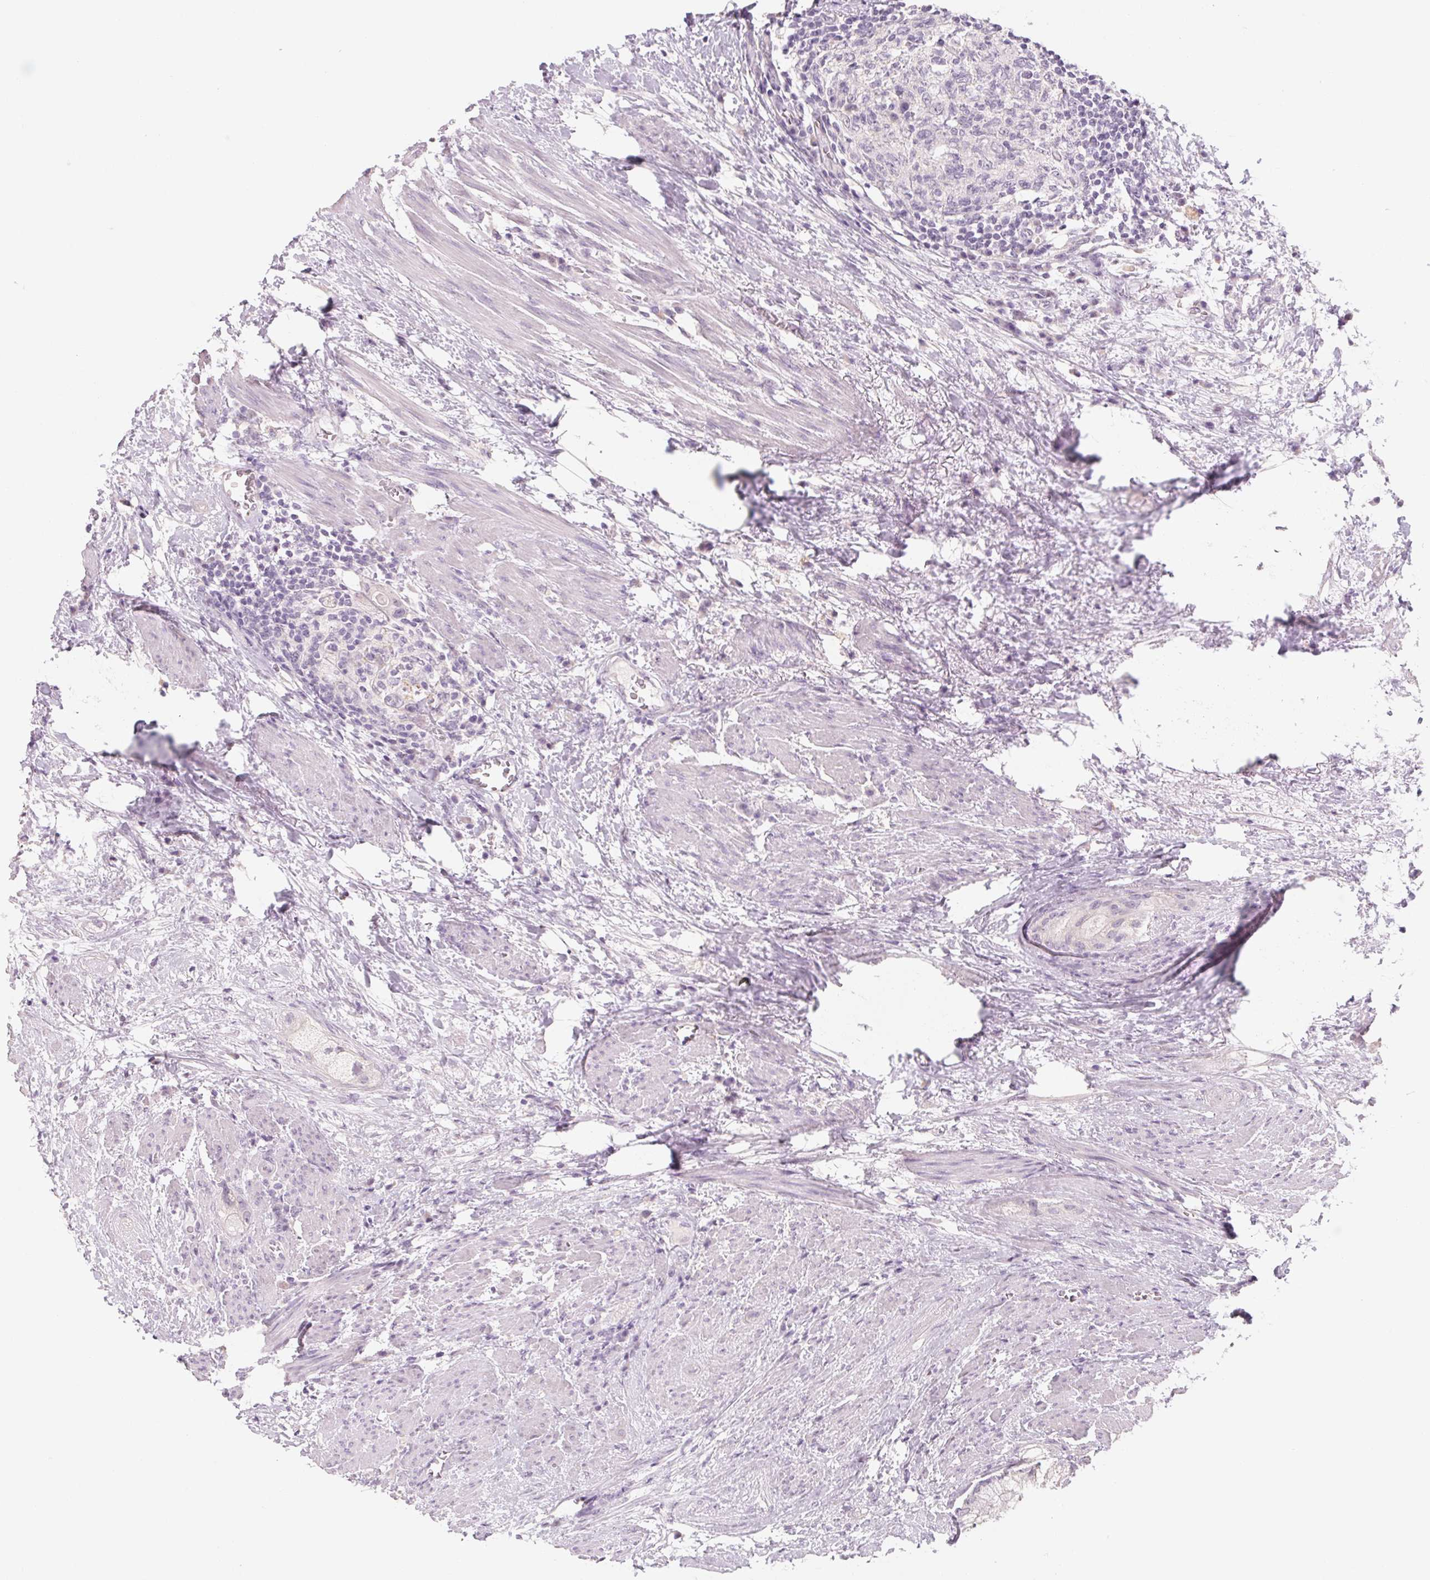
{"staining": {"intensity": "negative", "quantity": "none", "location": "none"}, "tissue": "prostate cancer", "cell_type": "Tumor cells", "image_type": "cancer", "snomed": [{"axis": "morphology", "description": "Adenocarcinoma, High grade"}, {"axis": "topography", "description": "Prostate"}], "caption": "Tumor cells show no significant protein expression in prostate cancer.", "gene": "POU1F1", "patient": {"sex": "male", "age": 70}}